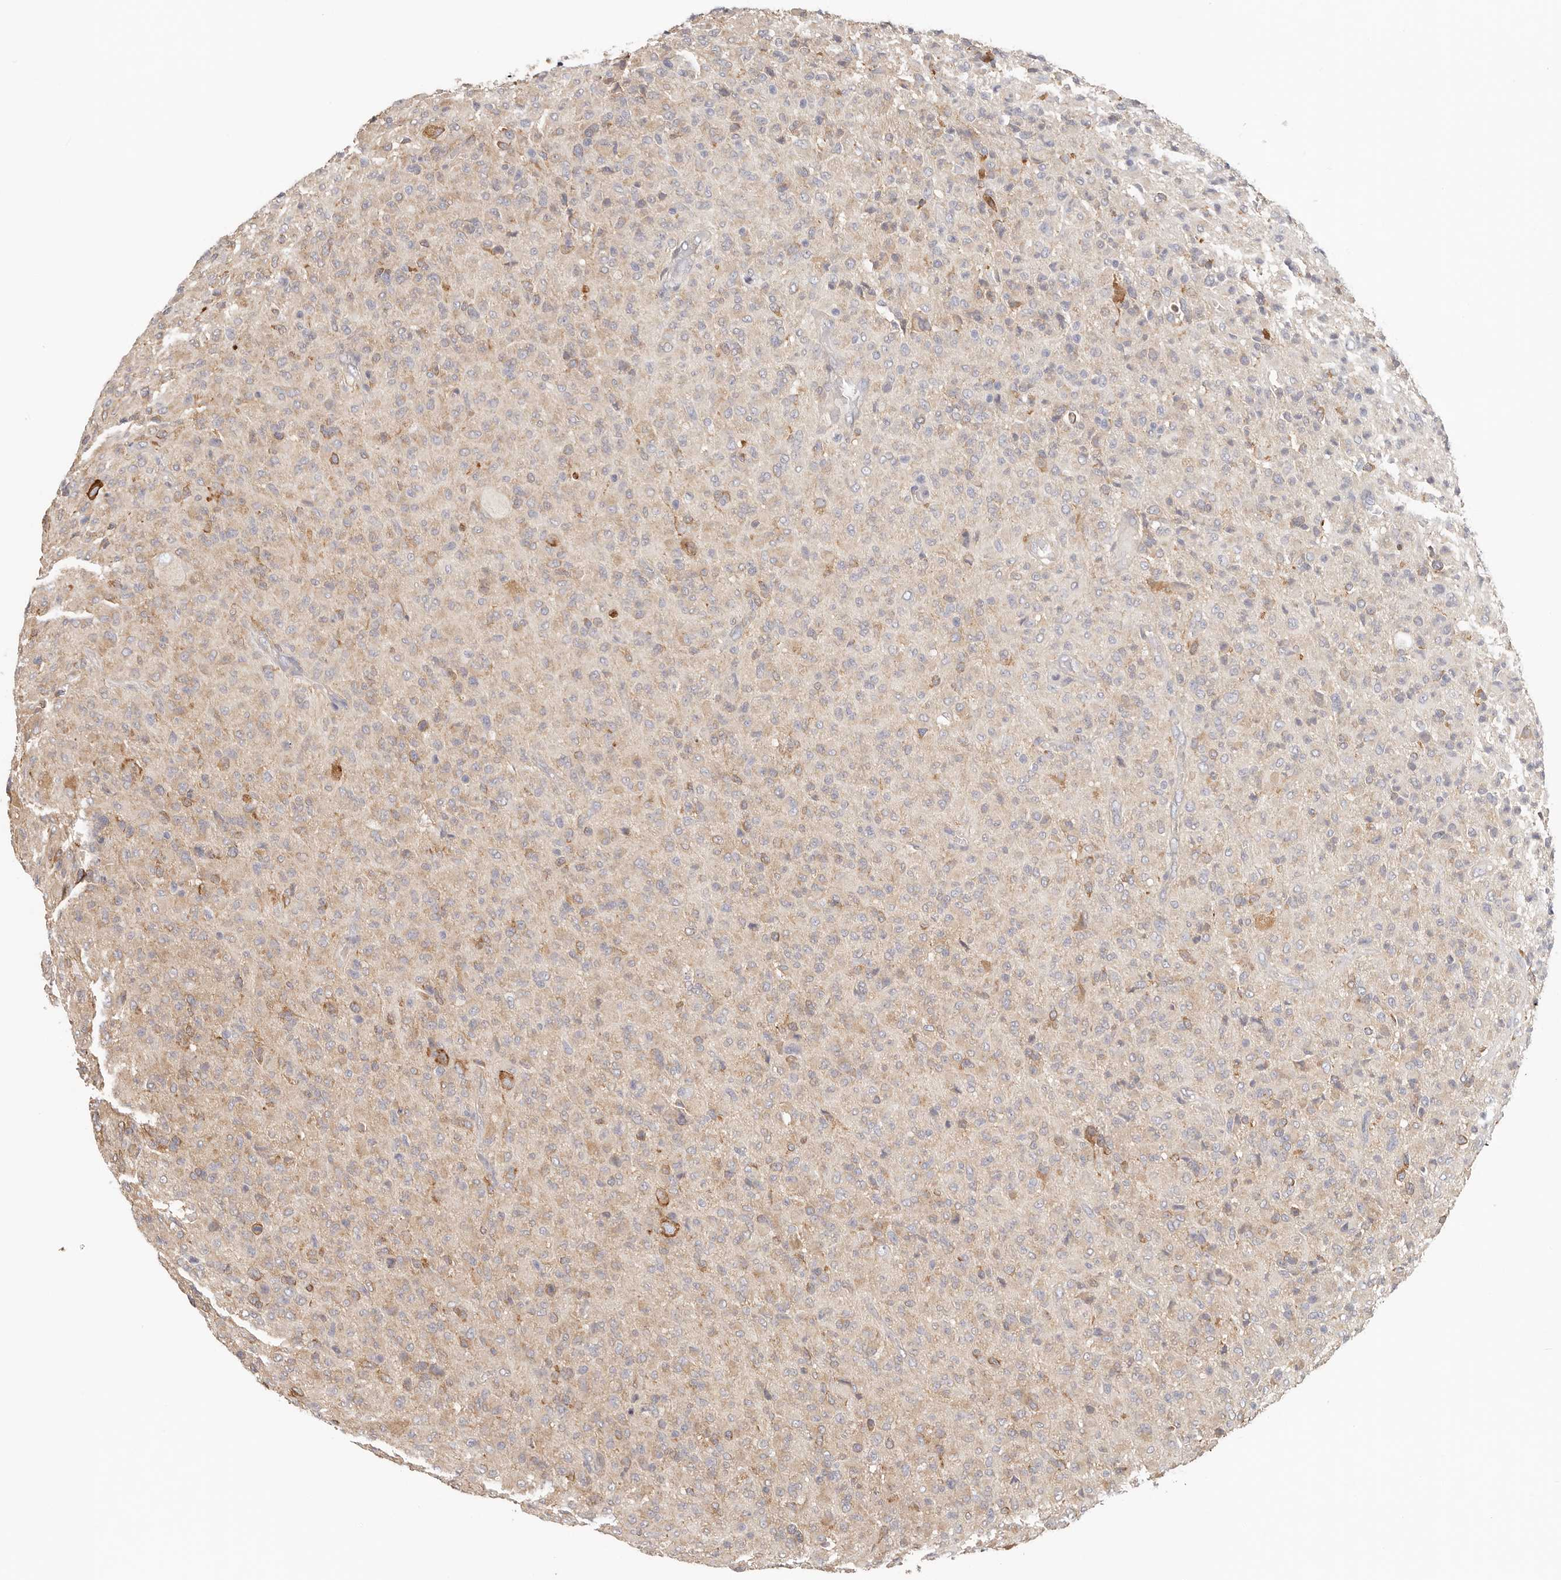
{"staining": {"intensity": "weak", "quantity": "25%-75%", "location": "cytoplasmic/membranous"}, "tissue": "glioma", "cell_type": "Tumor cells", "image_type": "cancer", "snomed": [{"axis": "morphology", "description": "Glioma, malignant, High grade"}, {"axis": "topography", "description": "Brain"}], "caption": "Immunohistochemistry image of human glioma stained for a protein (brown), which demonstrates low levels of weak cytoplasmic/membranous positivity in approximately 25%-75% of tumor cells.", "gene": "AFDN", "patient": {"sex": "female", "age": 57}}